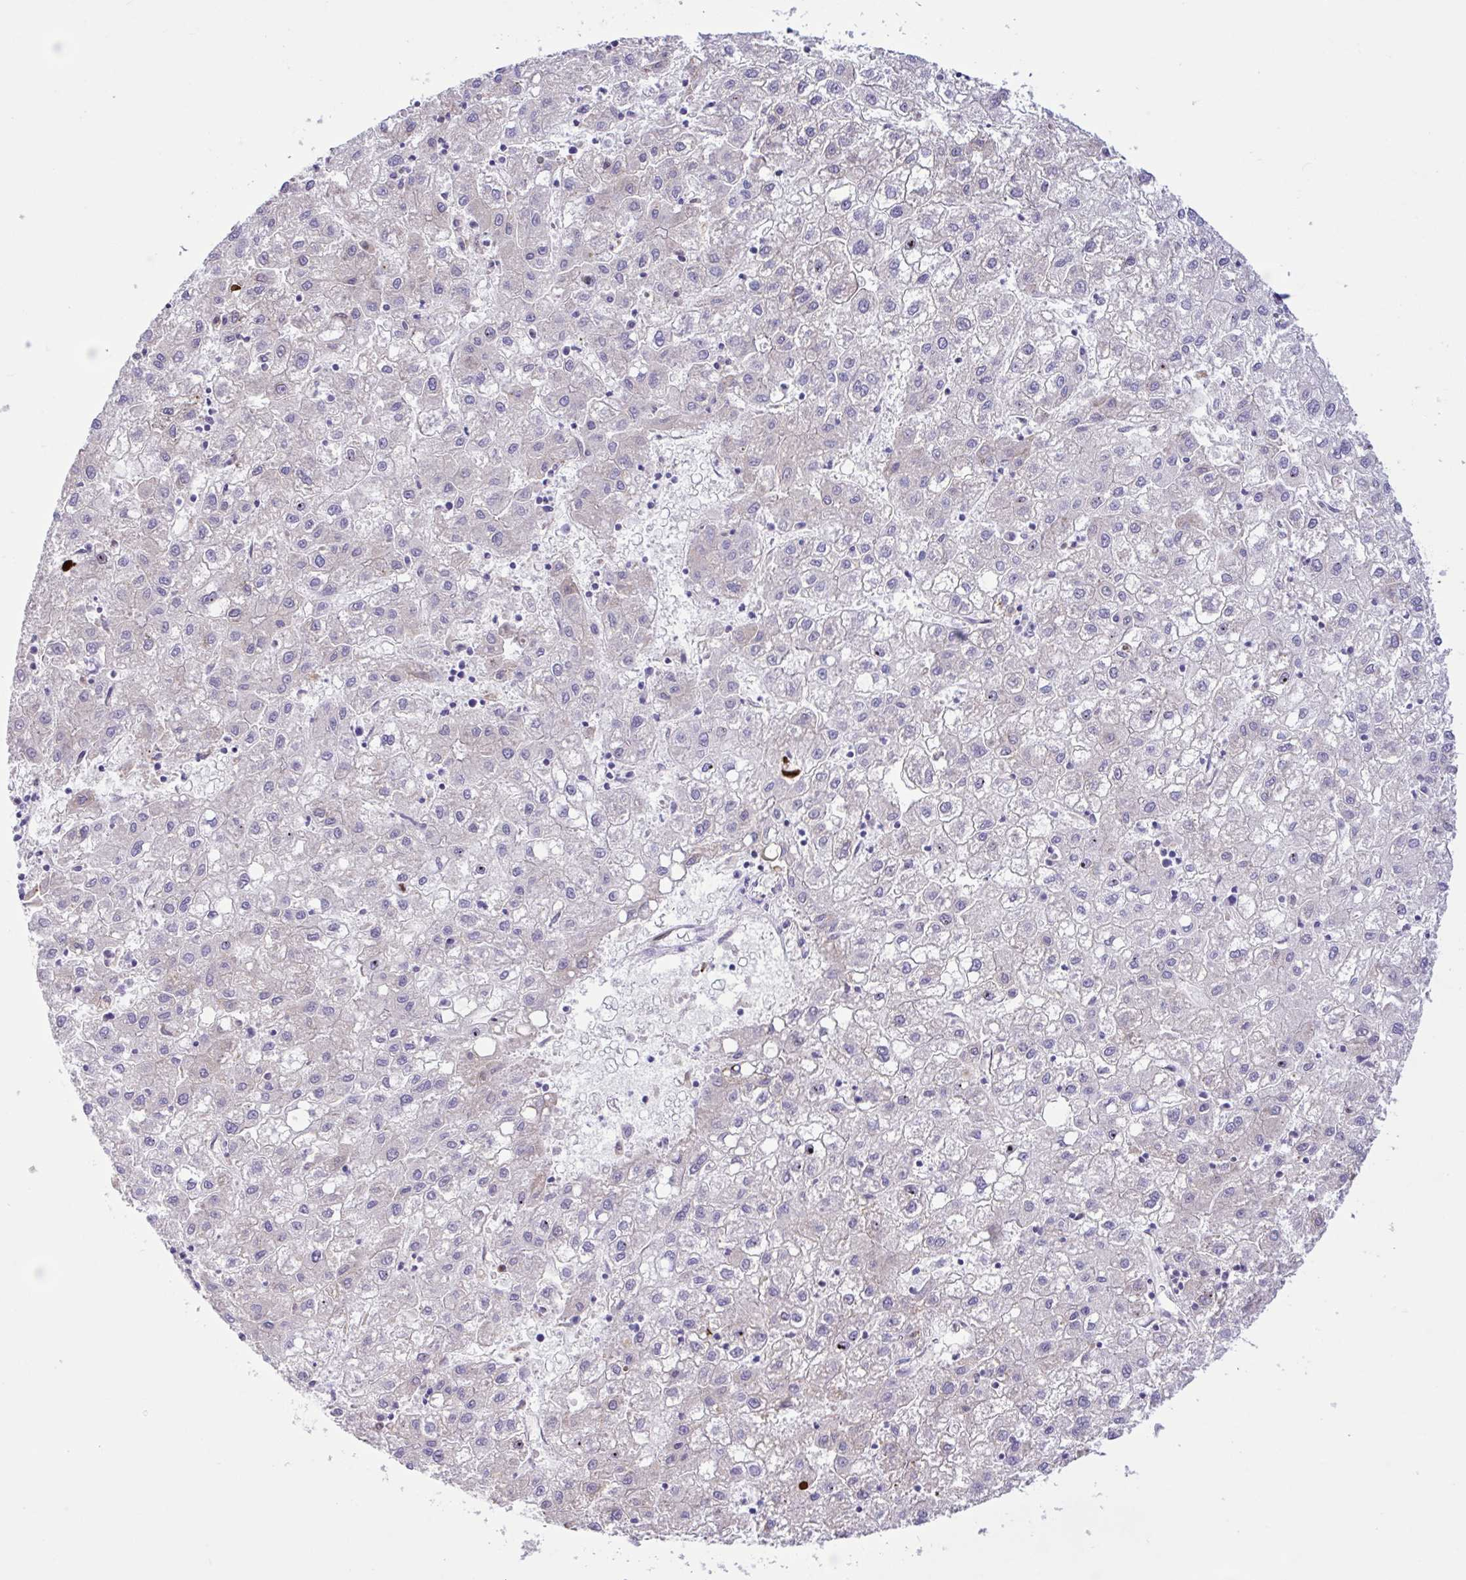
{"staining": {"intensity": "negative", "quantity": "none", "location": "none"}, "tissue": "liver cancer", "cell_type": "Tumor cells", "image_type": "cancer", "snomed": [{"axis": "morphology", "description": "Carcinoma, Hepatocellular, NOS"}, {"axis": "topography", "description": "Liver"}], "caption": "An image of liver cancer stained for a protein exhibits no brown staining in tumor cells. The staining was performed using DAB (3,3'-diaminobenzidine) to visualize the protein expression in brown, while the nuclei were stained in blue with hematoxylin (Magnification: 20x).", "gene": "DSC3", "patient": {"sex": "male", "age": 72}}